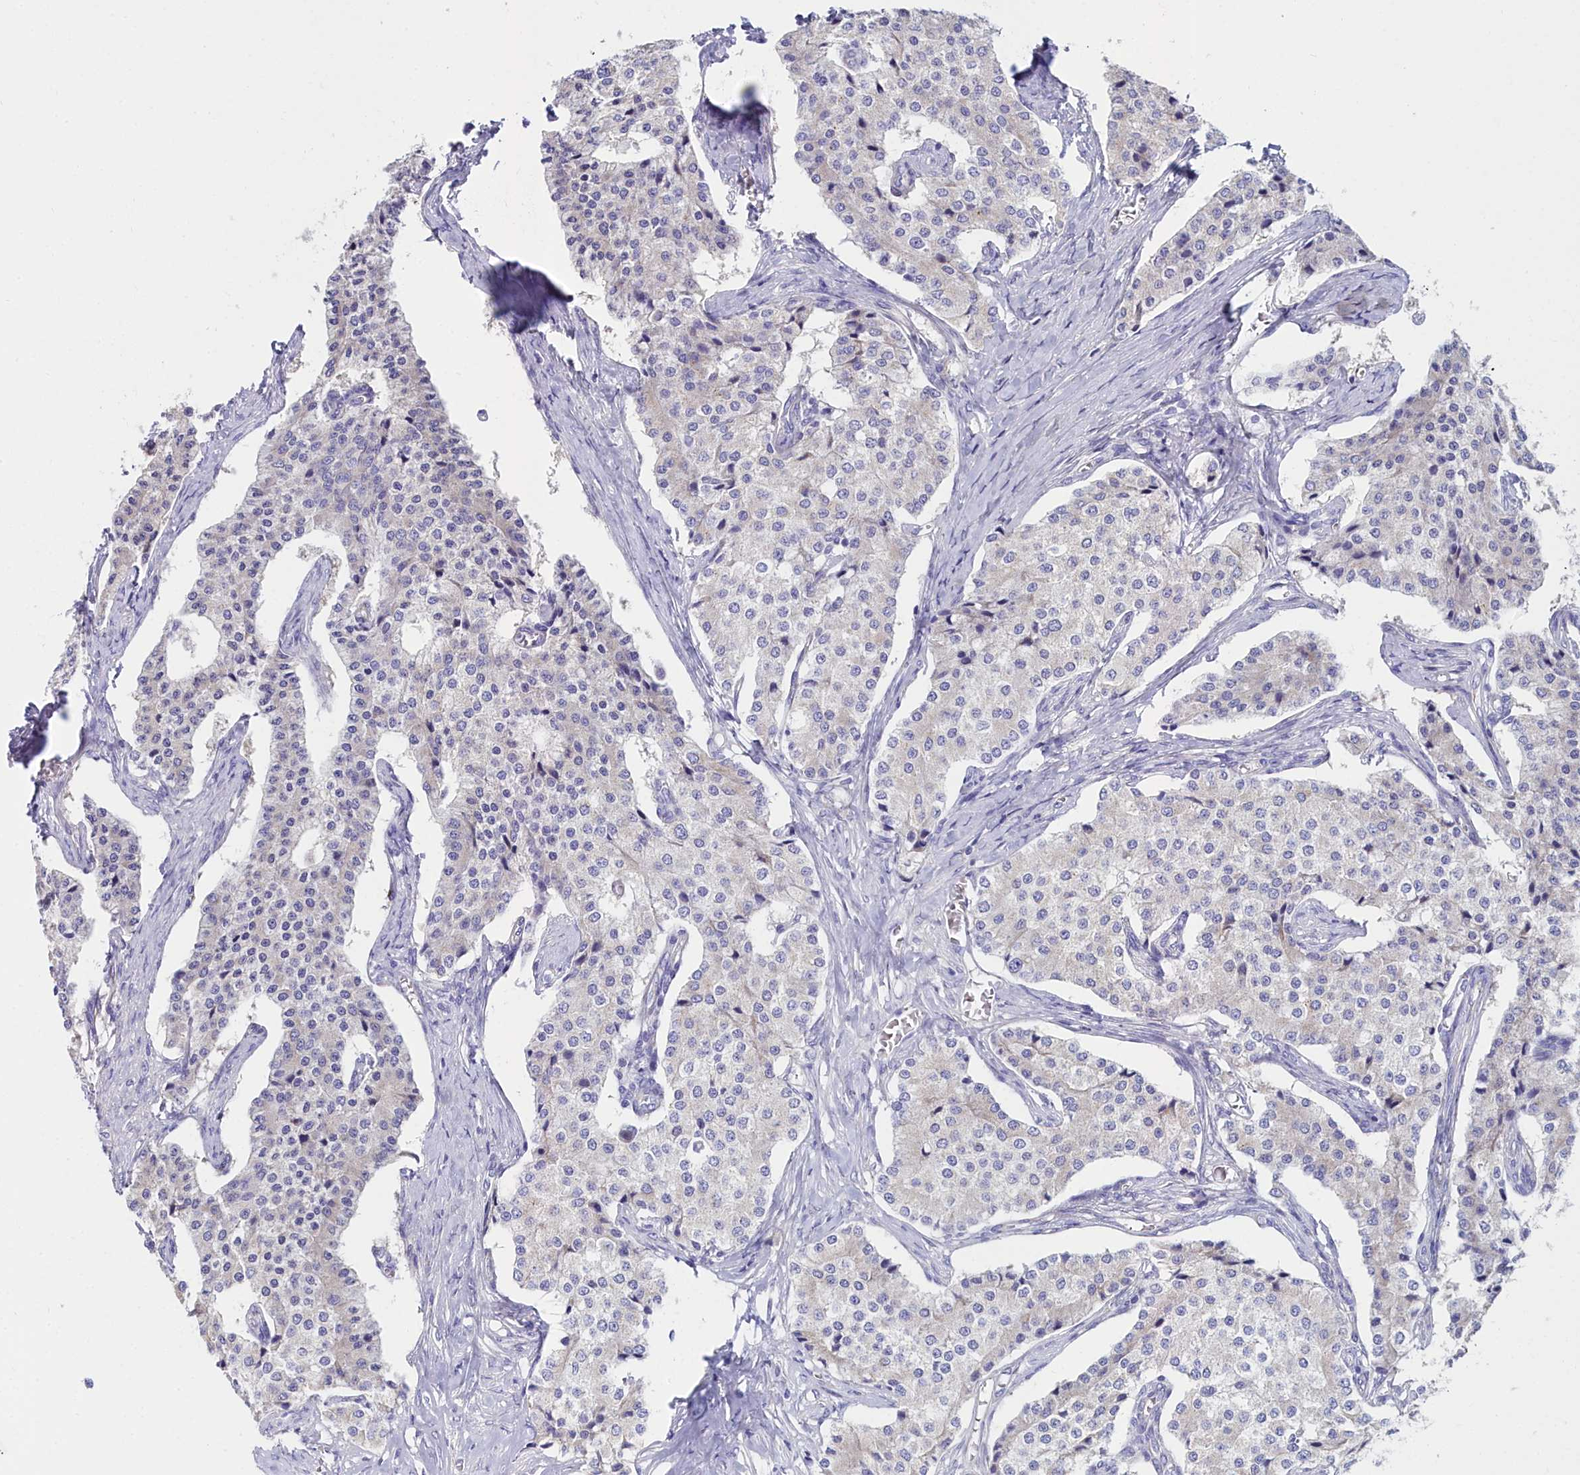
{"staining": {"intensity": "negative", "quantity": "none", "location": "none"}, "tissue": "carcinoid", "cell_type": "Tumor cells", "image_type": "cancer", "snomed": [{"axis": "morphology", "description": "Carcinoid, malignant, NOS"}, {"axis": "topography", "description": "Colon"}], "caption": "Tumor cells show no significant protein positivity in carcinoid (malignant).", "gene": "SLC49A3", "patient": {"sex": "female", "age": 52}}